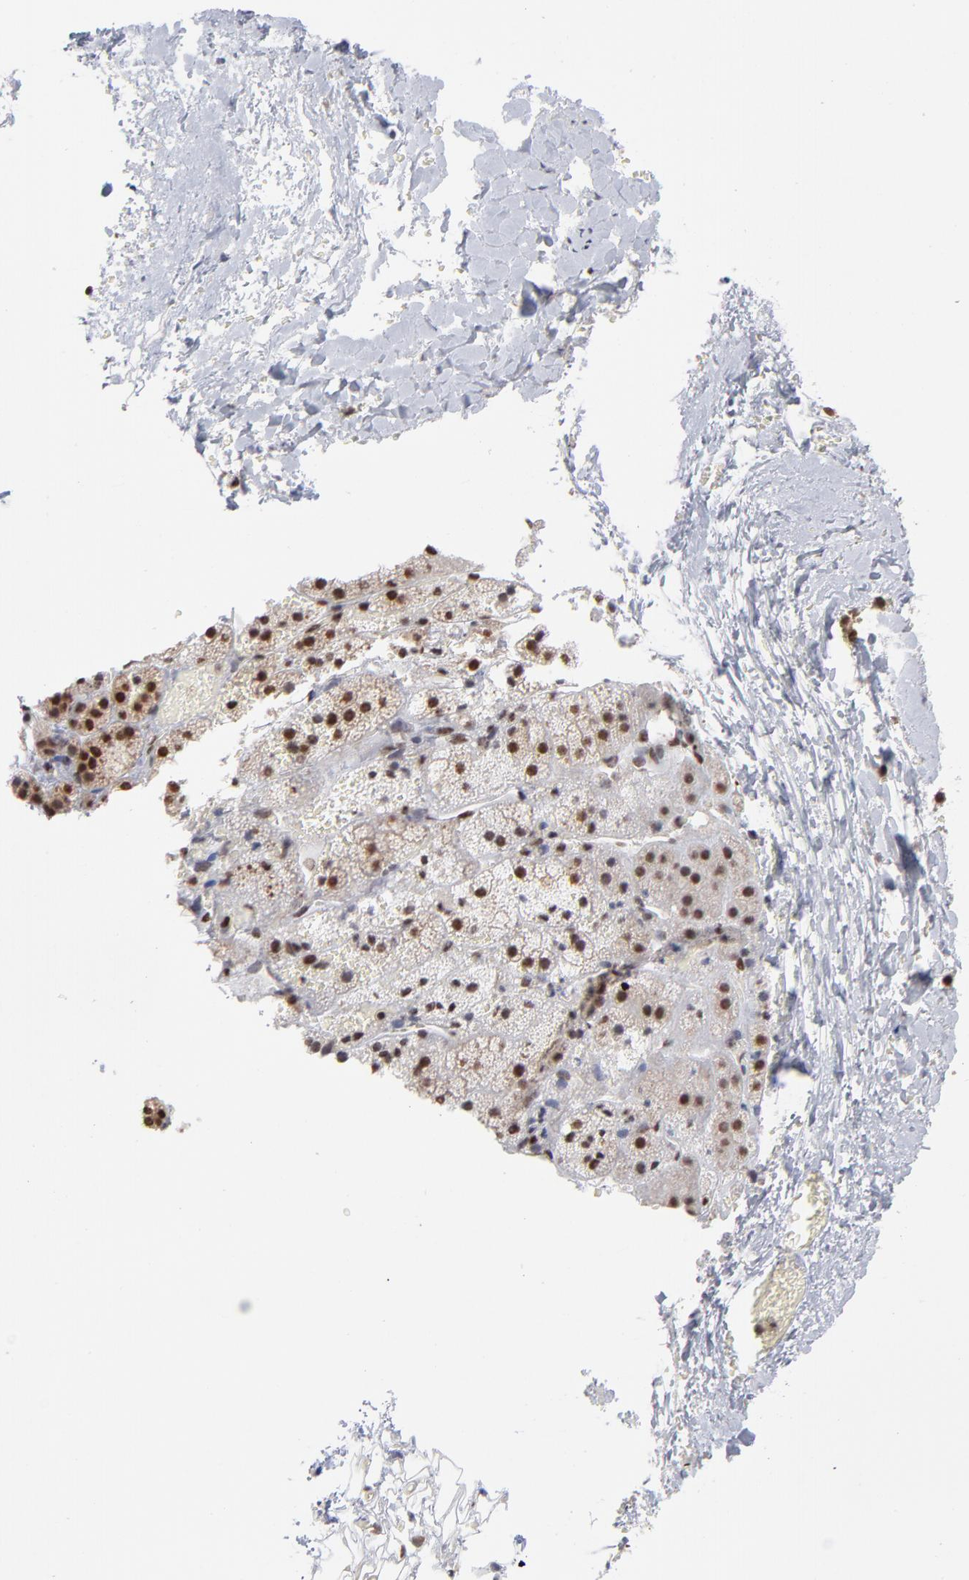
{"staining": {"intensity": "strong", "quantity": ">75%", "location": "cytoplasmic/membranous,nuclear"}, "tissue": "adrenal gland", "cell_type": "Glandular cells", "image_type": "normal", "snomed": [{"axis": "morphology", "description": "Normal tissue, NOS"}, {"axis": "topography", "description": "Adrenal gland"}], "caption": "The histopathology image demonstrates a brown stain indicating the presence of a protein in the cytoplasmic/membranous,nuclear of glandular cells in adrenal gland. (IHC, brightfield microscopy, high magnification).", "gene": "ZNF3", "patient": {"sex": "female", "age": 44}}